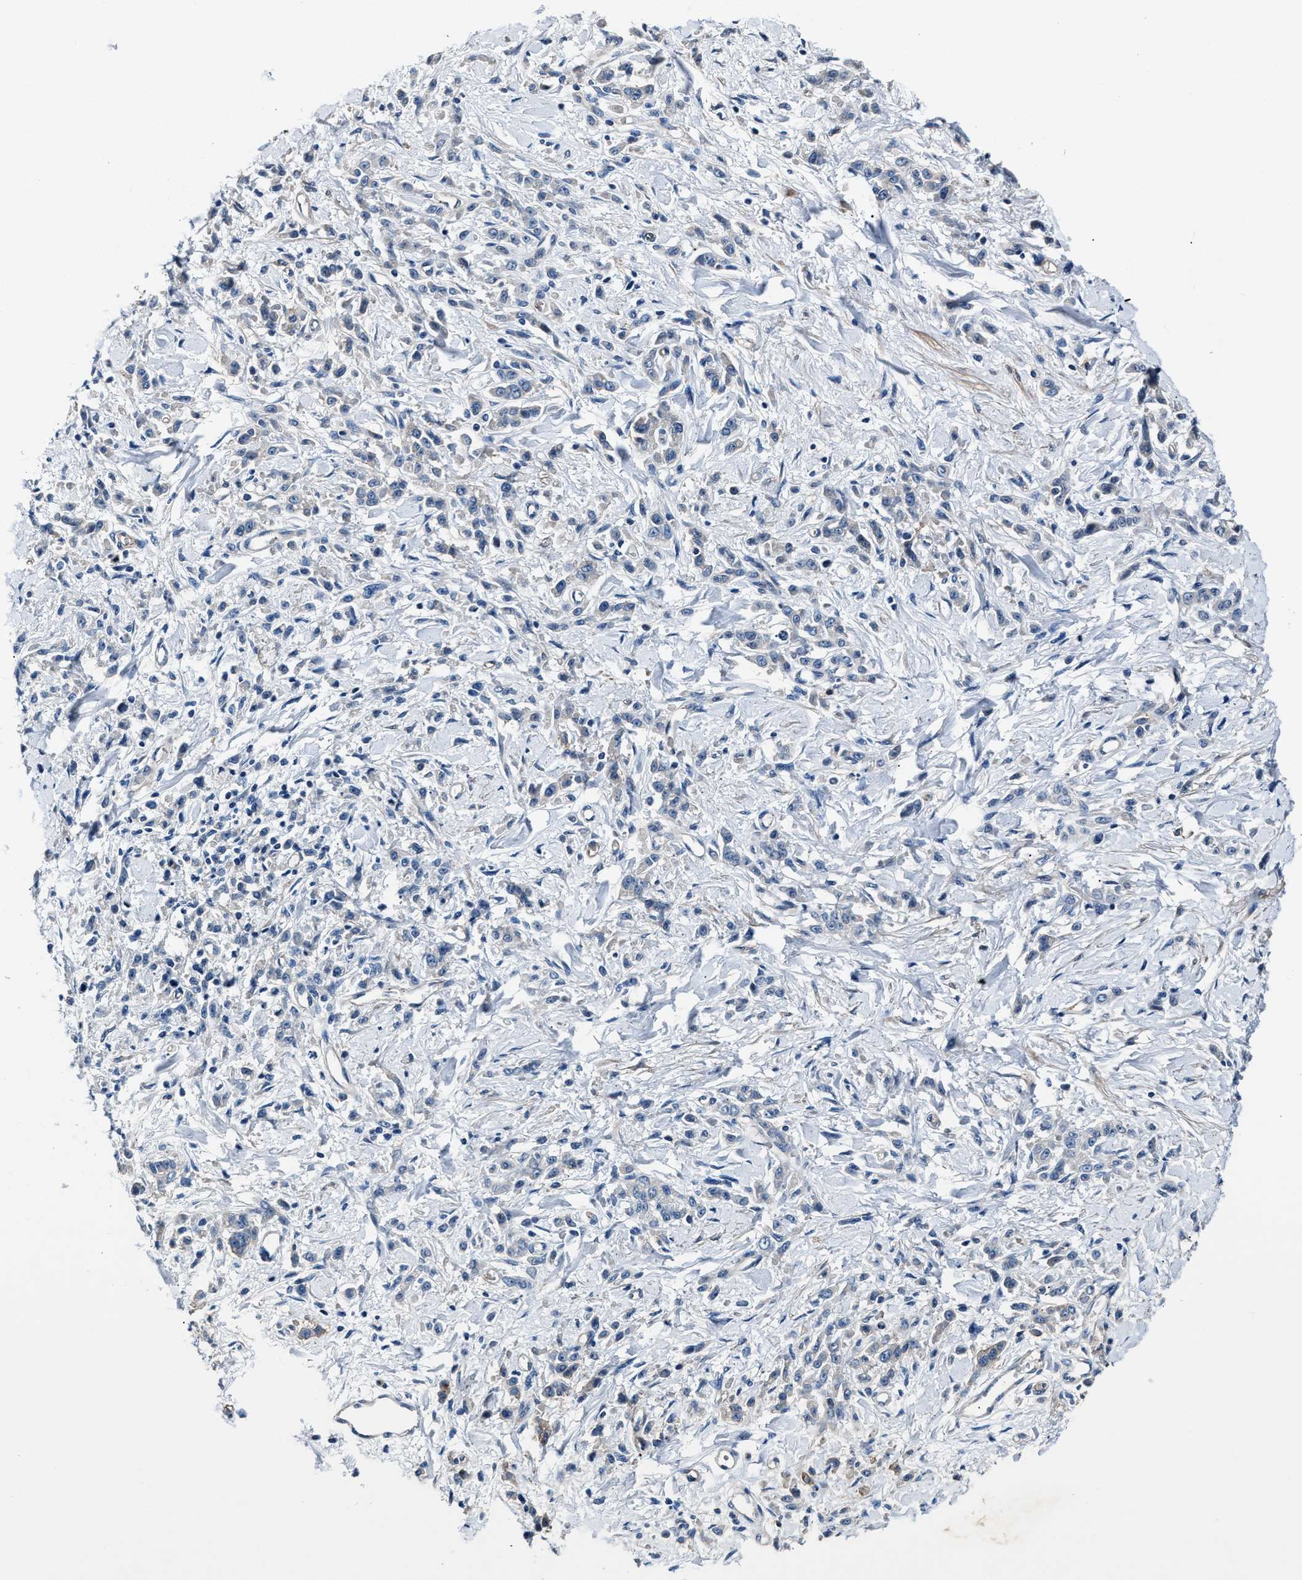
{"staining": {"intensity": "negative", "quantity": "none", "location": "none"}, "tissue": "stomach cancer", "cell_type": "Tumor cells", "image_type": "cancer", "snomed": [{"axis": "morphology", "description": "Normal tissue, NOS"}, {"axis": "morphology", "description": "Adenocarcinoma, NOS"}, {"axis": "topography", "description": "Stomach"}], "caption": "A micrograph of human stomach cancer (adenocarcinoma) is negative for staining in tumor cells. The staining is performed using DAB brown chromogen with nuclei counter-stained in using hematoxylin.", "gene": "MPDZ", "patient": {"sex": "male", "age": 82}}